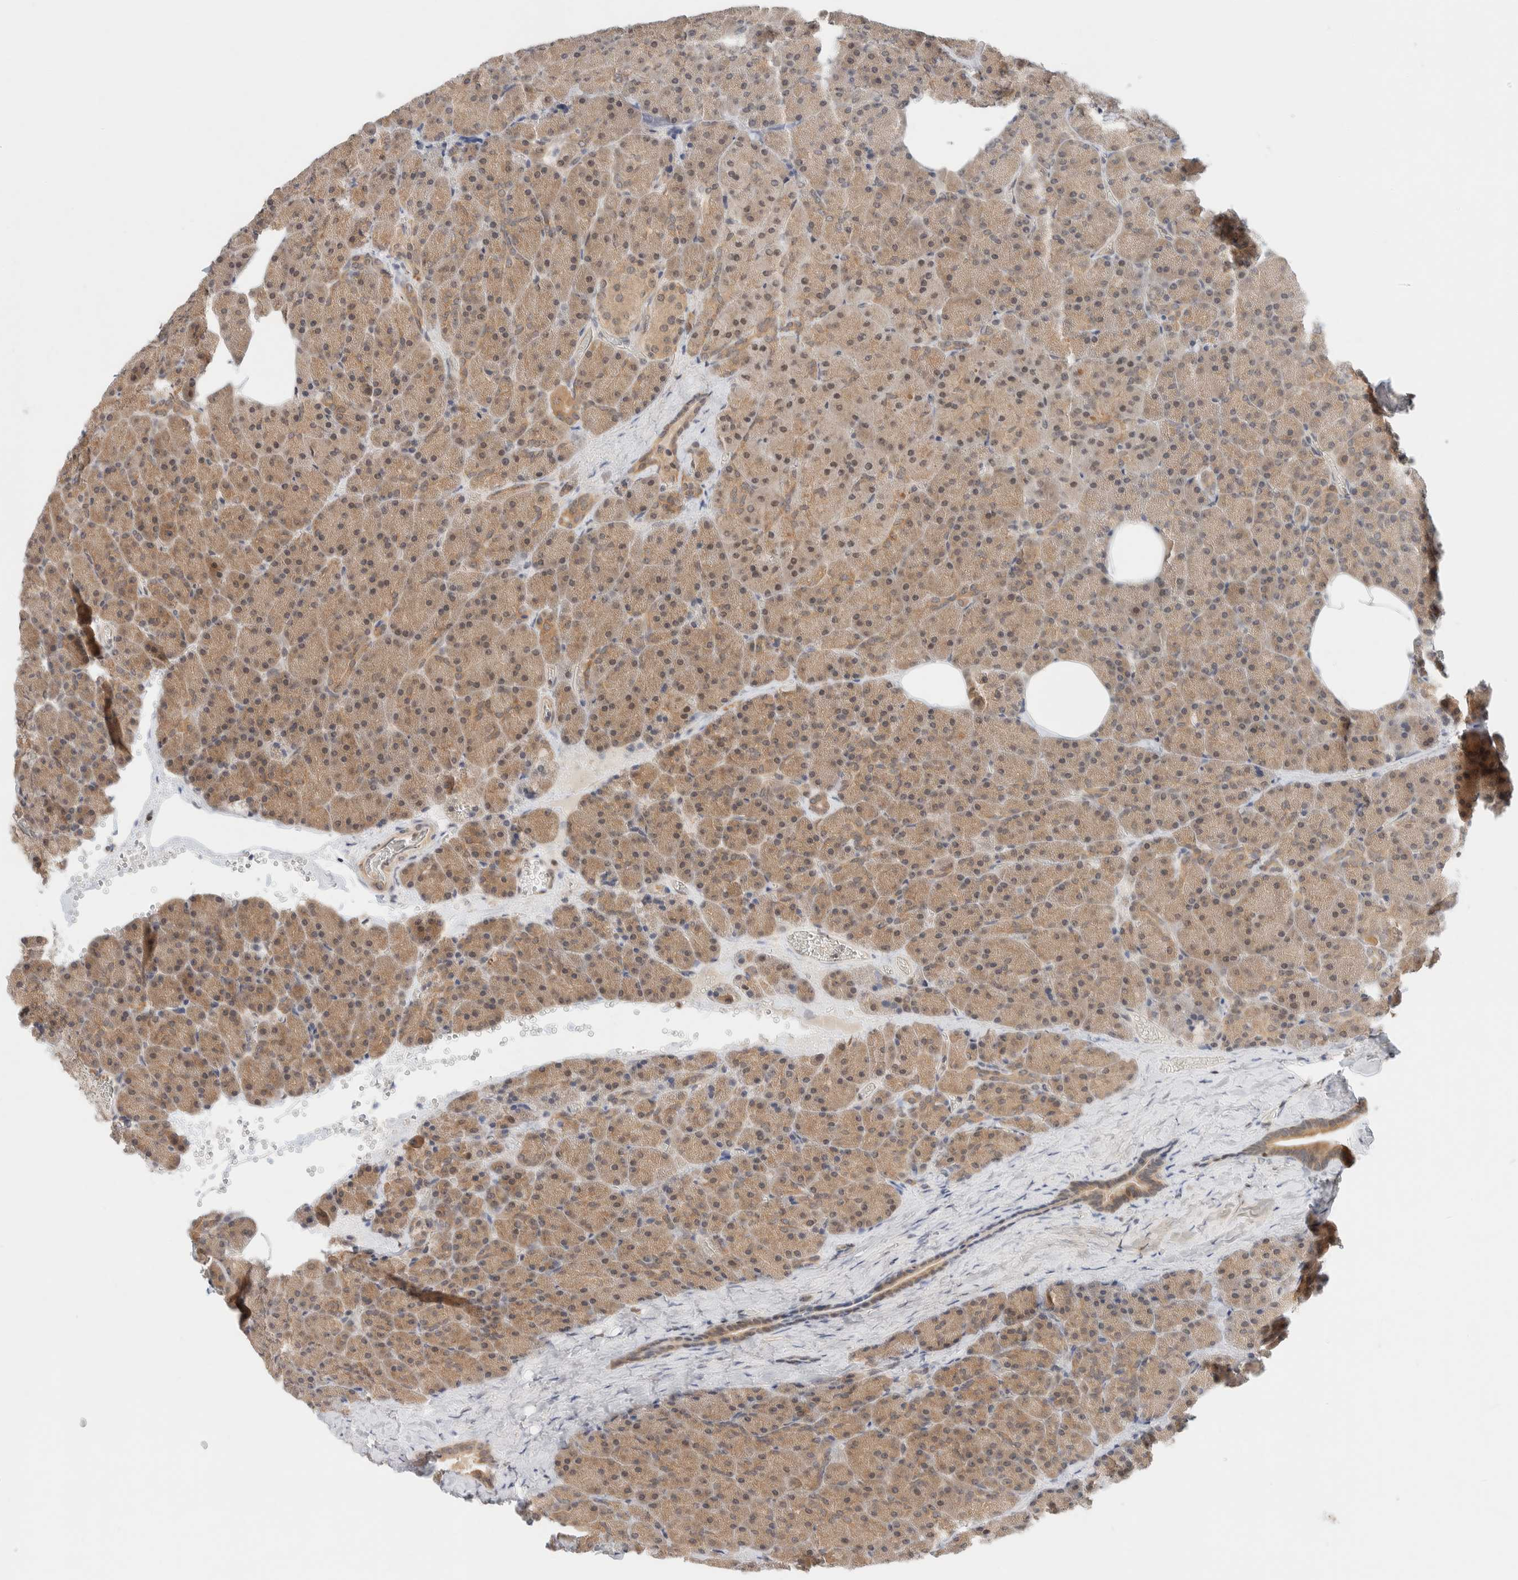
{"staining": {"intensity": "weak", "quantity": ">75%", "location": "cytoplasmic/membranous,nuclear"}, "tissue": "pancreas", "cell_type": "Exocrine glandular cells", "image_type": "normal", "snomed": [{"axis": "morphology", "description": "Normal tissue, NOS"}, {"axis": "morphology", "description": "Carcinoid, malignant, NOS"}, {"axis": "topography", "description": "Pancreas"}], "caption": "This image demonstrates IHC staining of benign pancreas, with low weak cytoplasmic/membranous,nuclear expression in approximately >75% of exocrine glandular cells.", "gene": "C8orf76", "patient": {"sex": "female", "age": 35}}